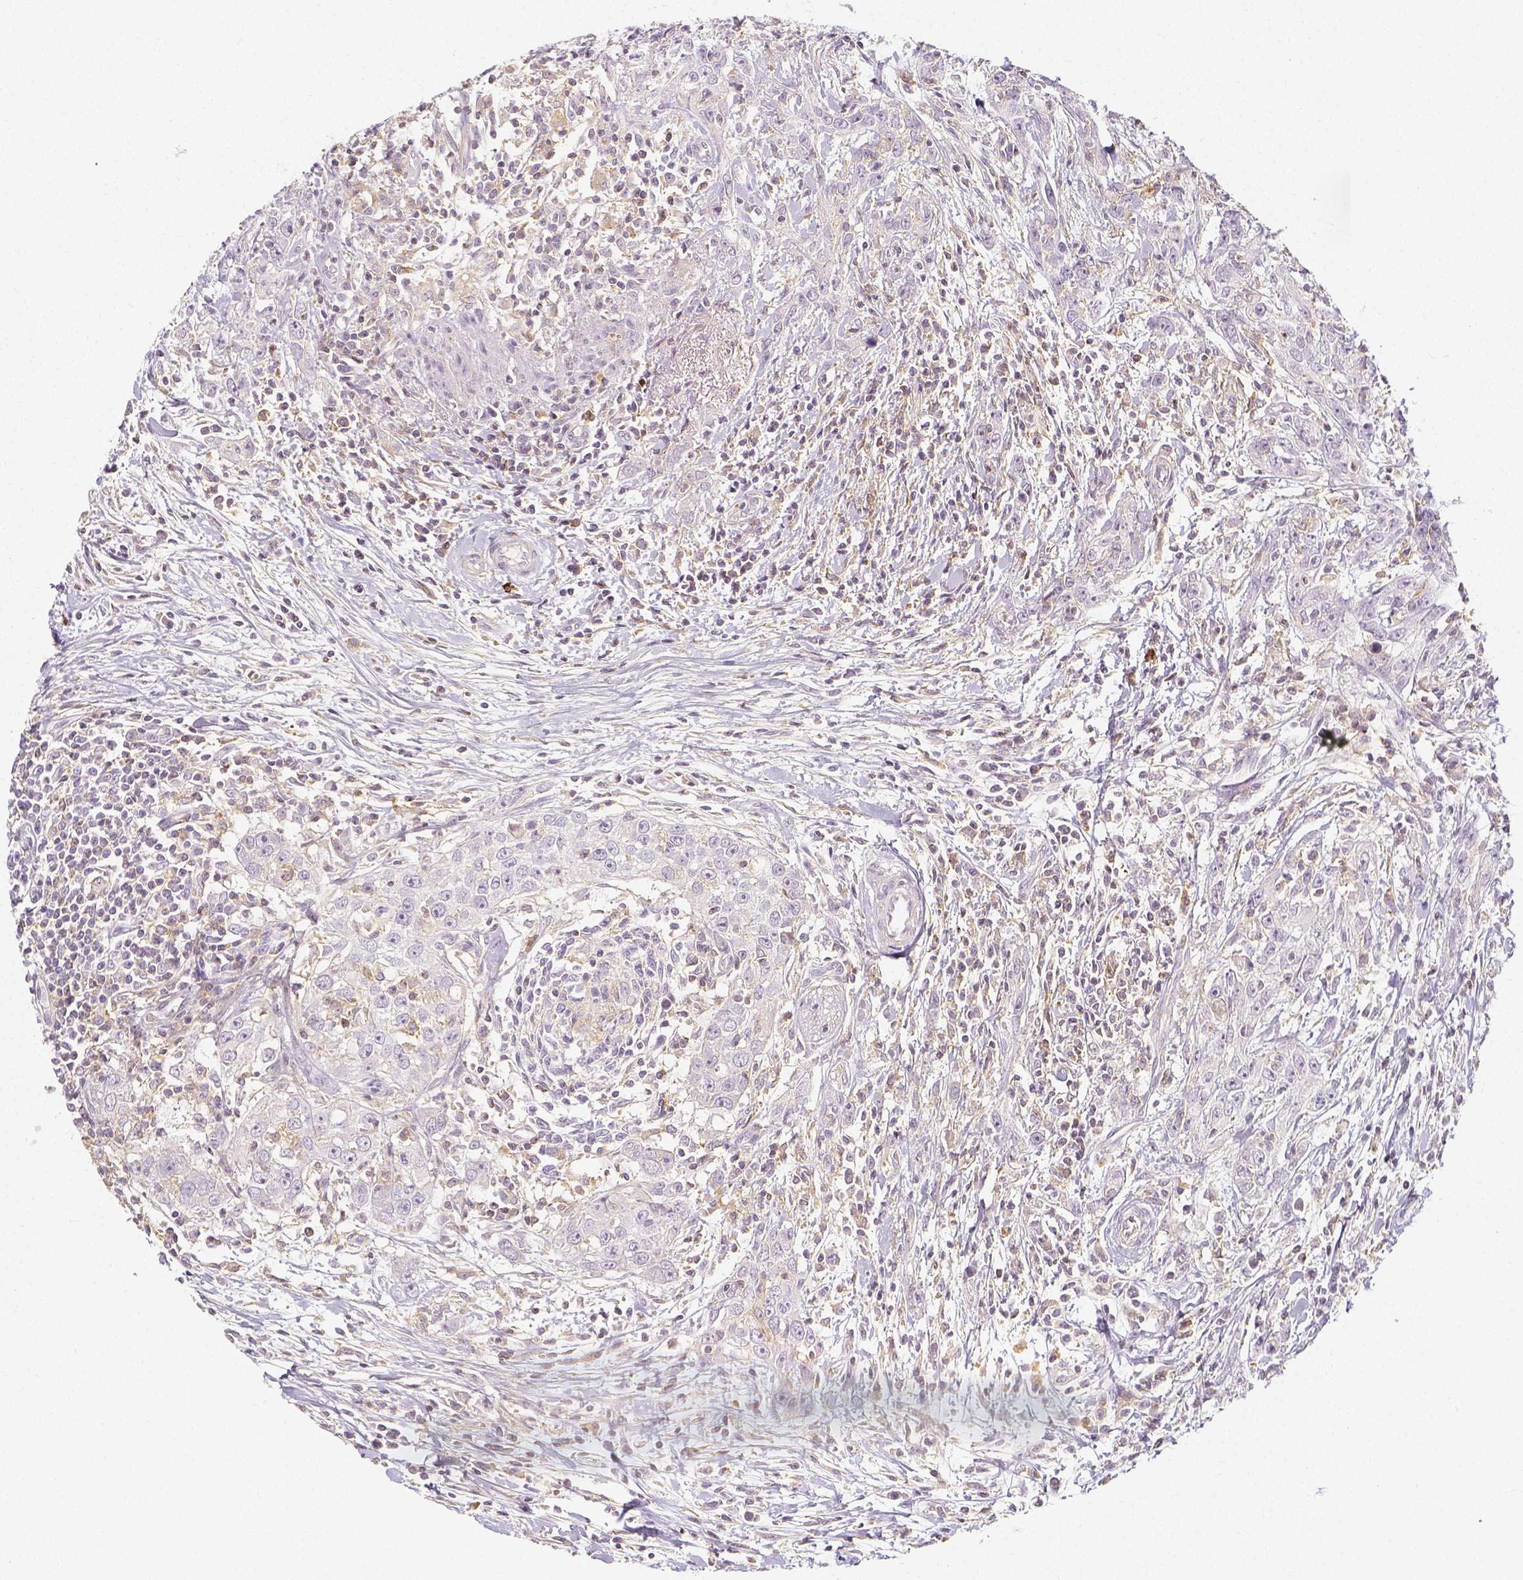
{"staining": {"intensity": "negative", "quantity": "none", "location": "none"}, "tissue": "urothelial cancer", "cell_type": "Tumor cells", "image_type": "cancer", "snomed": [{"axis": "morphology", "description": "Urothelial carcinoma, High grade"}, {"axis": "topography", "description": "Urinary bladder"}], "caption": "Immunohistochemistry of urothelial cancer exhibits no staining in tumor cells.", "gene": "PTPRJ", "patient": {"sex": "male", "age": 83}}